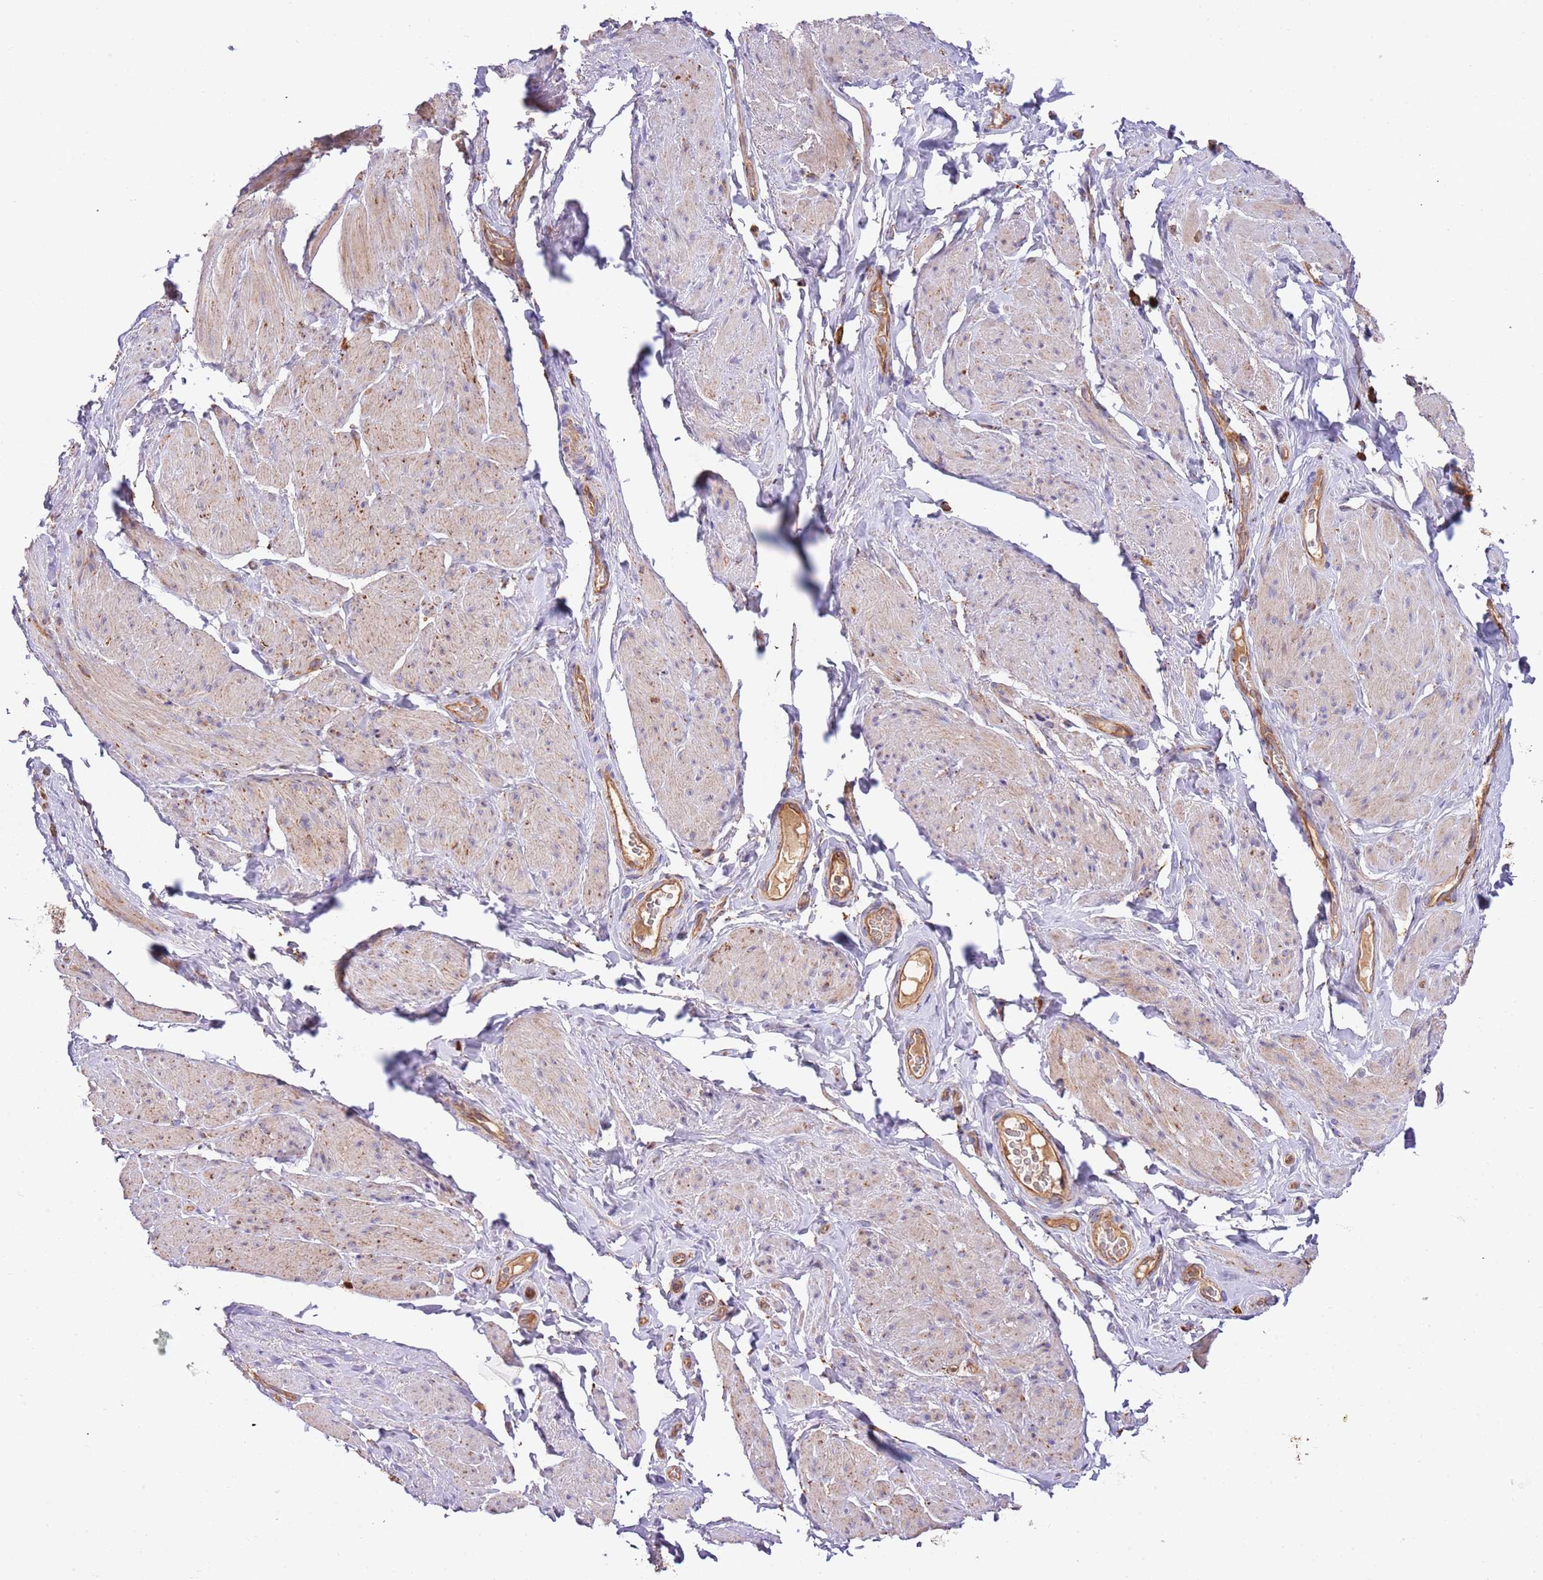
{"staining": {"intensity": "weak", "quantity": "<25%", "location": "cytoplasmic/membranous"}, "tissue": "smooth muscle", "cell_type": "Smooth muscle cells", "image_type": "normal", "snomed": [{"axis": "morphology", "description": "Normal tissue, NOS"}, {"axis": "topography", "description": "Smooth muscle"}, {"axis": "topography", "description": "Peripheral nerve tissue"}], "caption": "Immunohistochemistry (IHC) micrograph of benign smooth muscle: human smooth muscle stained with DAB displays no significant protein positivity in smooth muscle cells. The staining was performed using DAB to visualize the protein expression in brown, while the nuclei were stained in blue with hematoxylin (Magnification: 20x).", "gene": "DOCK6", "patient": {"sex": "male", "age": 69}}